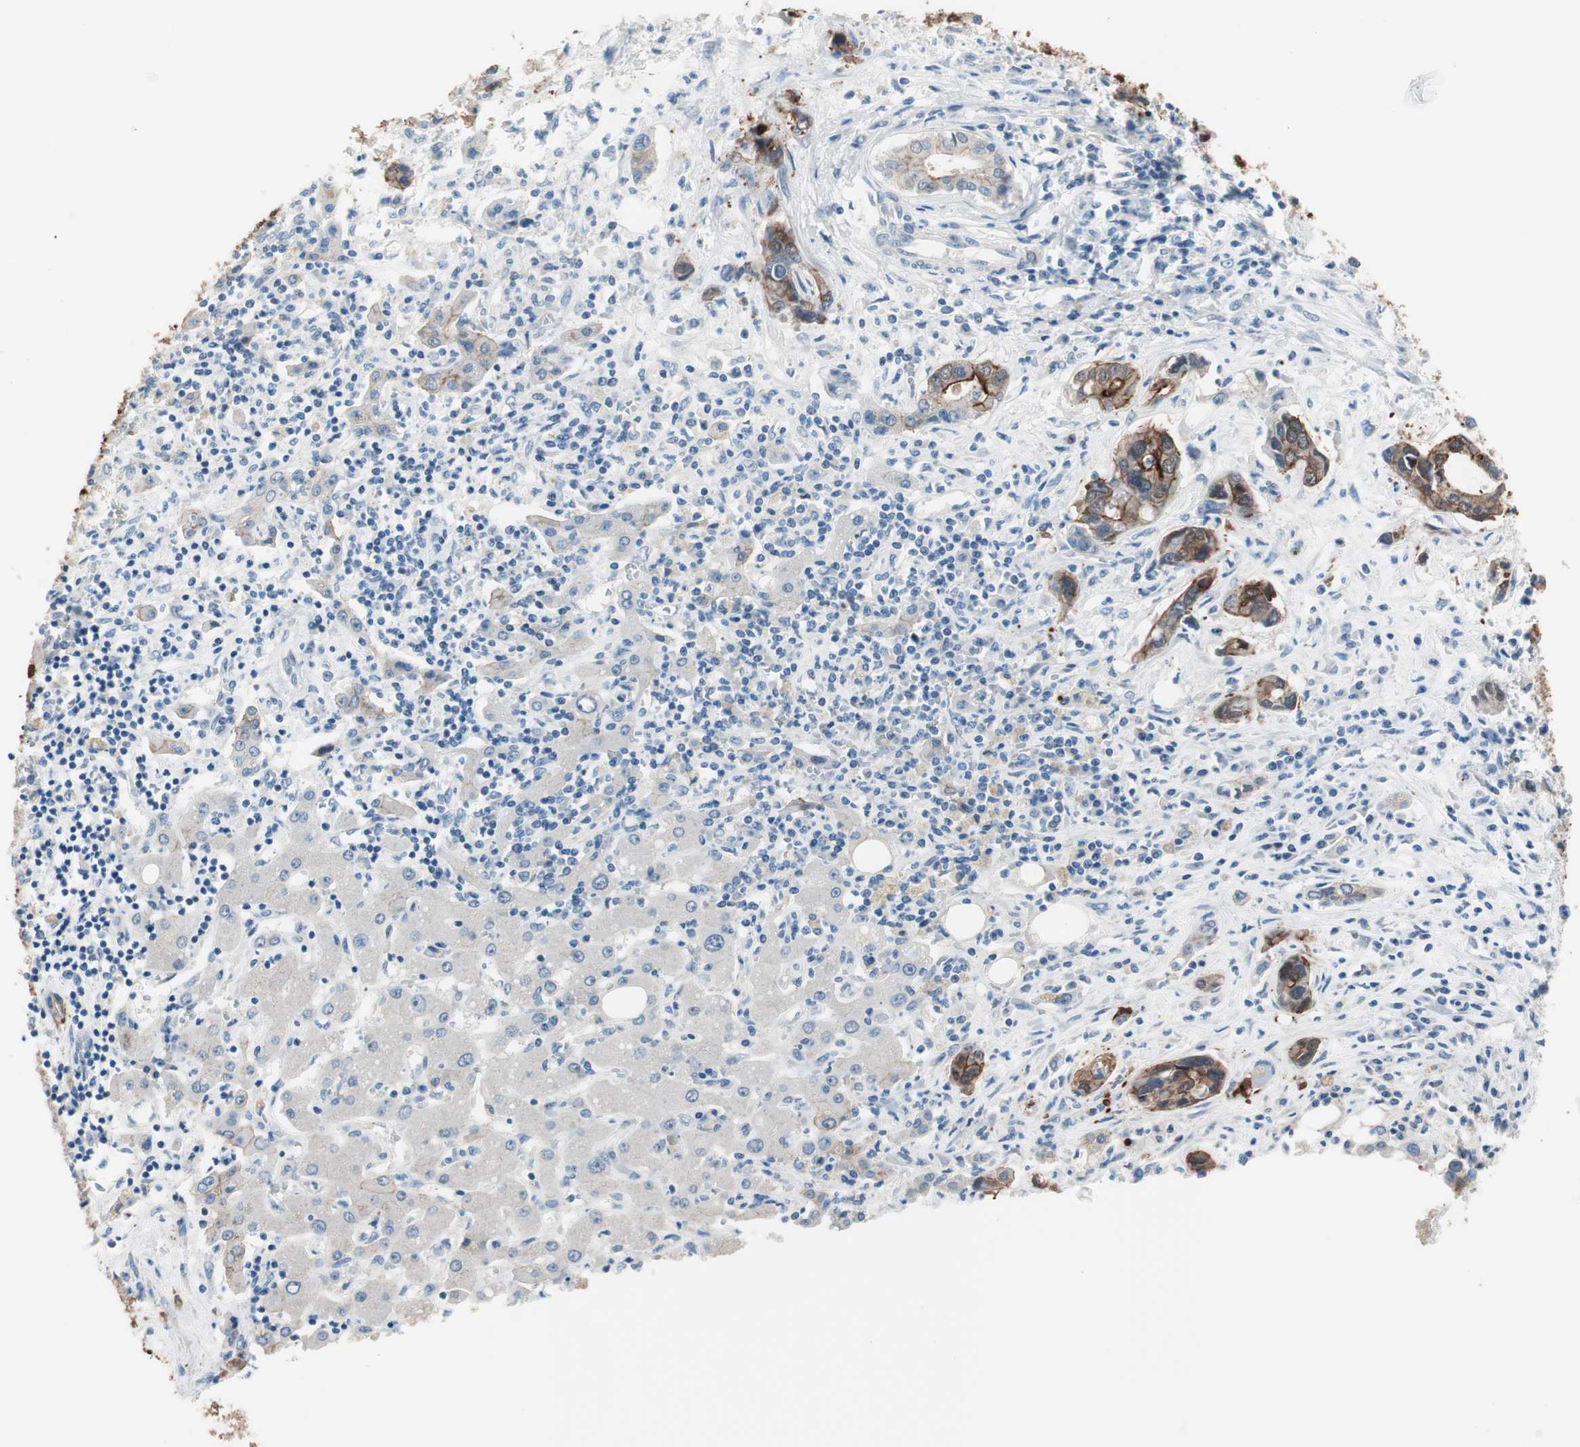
{"staining": {"intensity": "strong", "quantity": "25%-75%", "location": "cytoplasmic/membranous"}, "tissue": "liver cancer", "cell_type": "Tumor cells", "image_type": "cancer", "snomed": [{"axis": "morphology", "description": "Cholangiocarcinoma"}, {"axis": "topography", "description": "Liver"}], "caption": "A photomicrograph showing strong cytoplasmic/membranous positivity in approximately 25%-75% of tumor cells in cholangiocarcinoma (liver), as visualized by brown immunohistochemical staining.", "gene": "VIL1", "patient": {"sex": "female", "age": 65}}